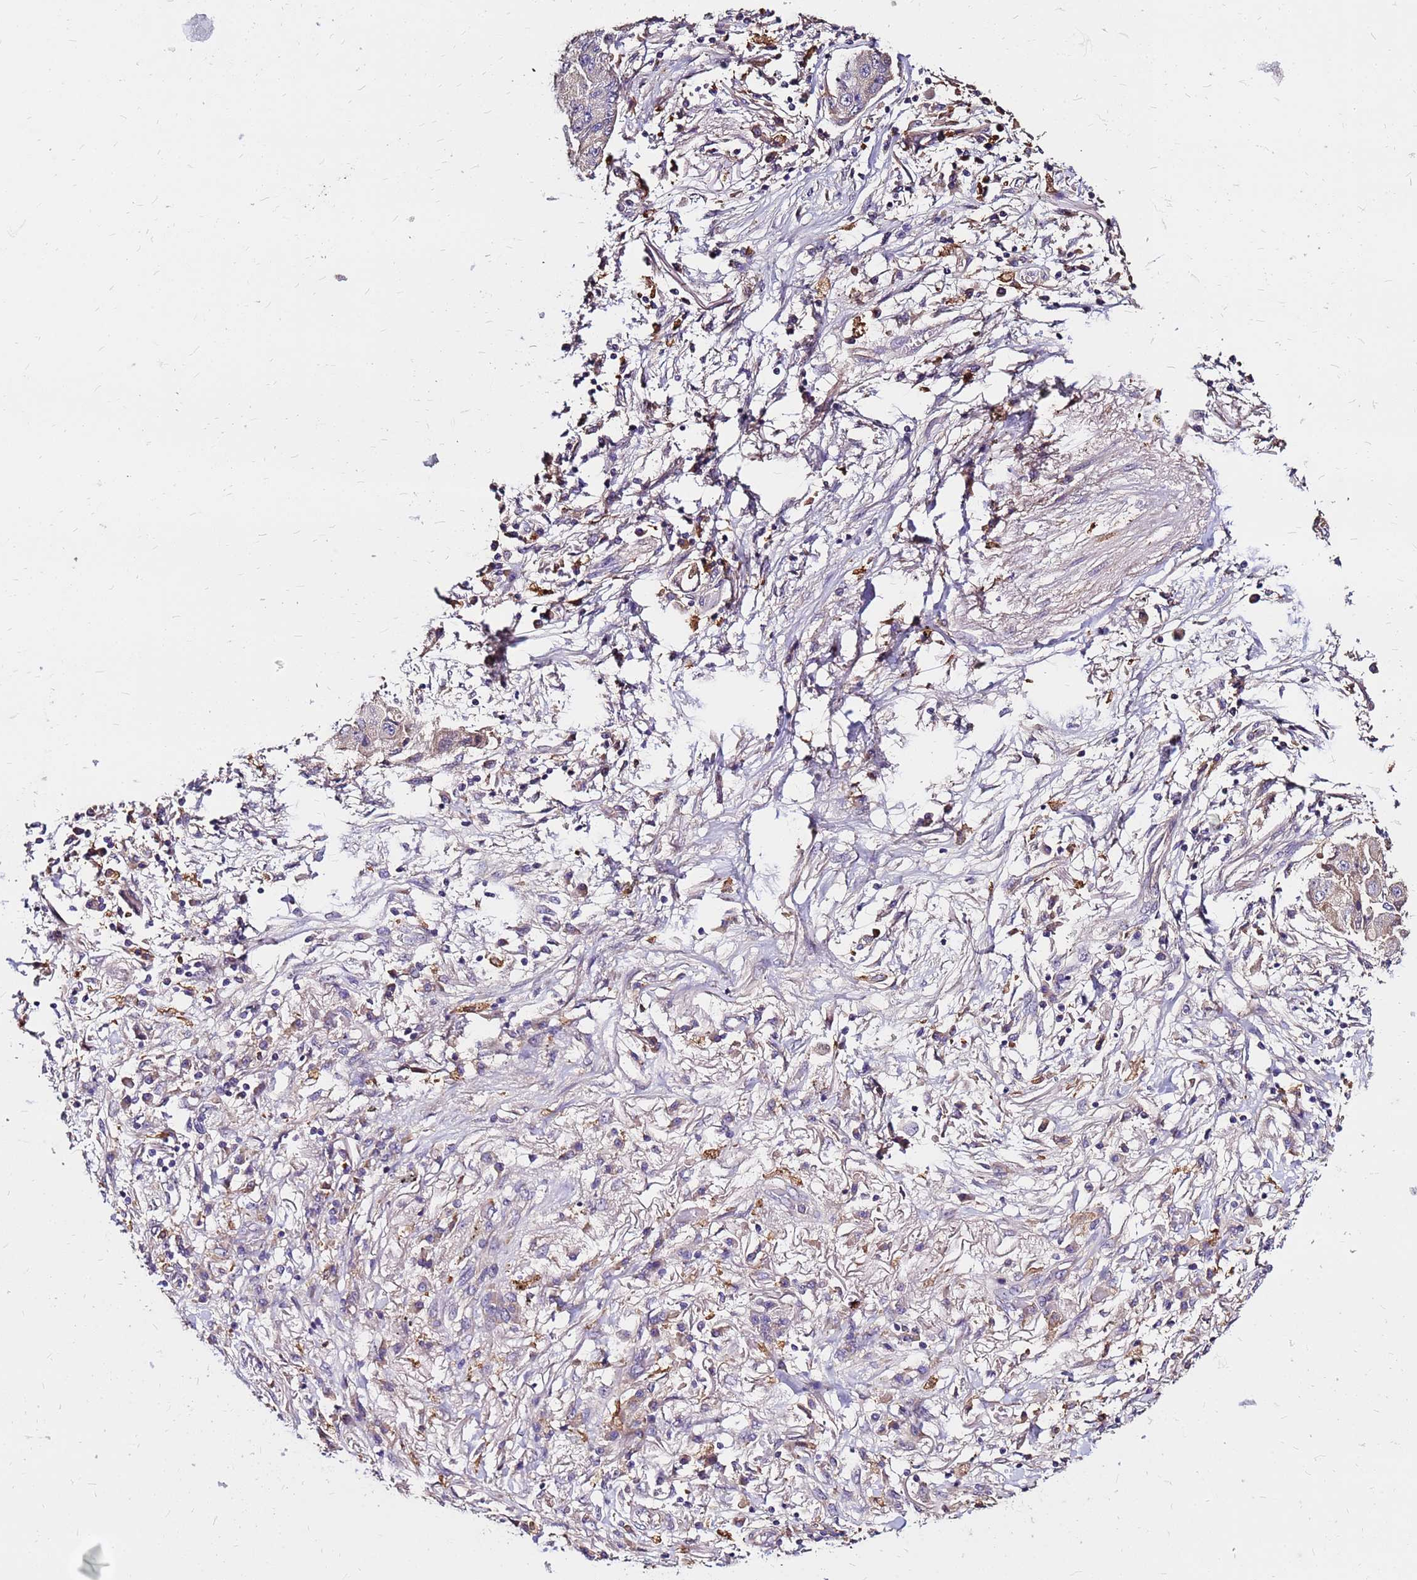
{"staining": {"intensity": "weak", "quantity": "<25%", "location": "cytoplasmic/membranous"}, "tissue": "lung cancer", "cell_type": "Tumor cells", "image_type": "cancer", "snomed": [{"axis": "morphology", "description": "Squamous cell carcinoma, NOS"}, {"axis": "topography", "description": "Lung"}], "caption": "This is an immunohistochemistry image of human squamous cell carcinoma (lung). There is no positivity in tumor cells.", "gene": "ARHGEF5", "patient": {"sex": "male", "age": 74}}